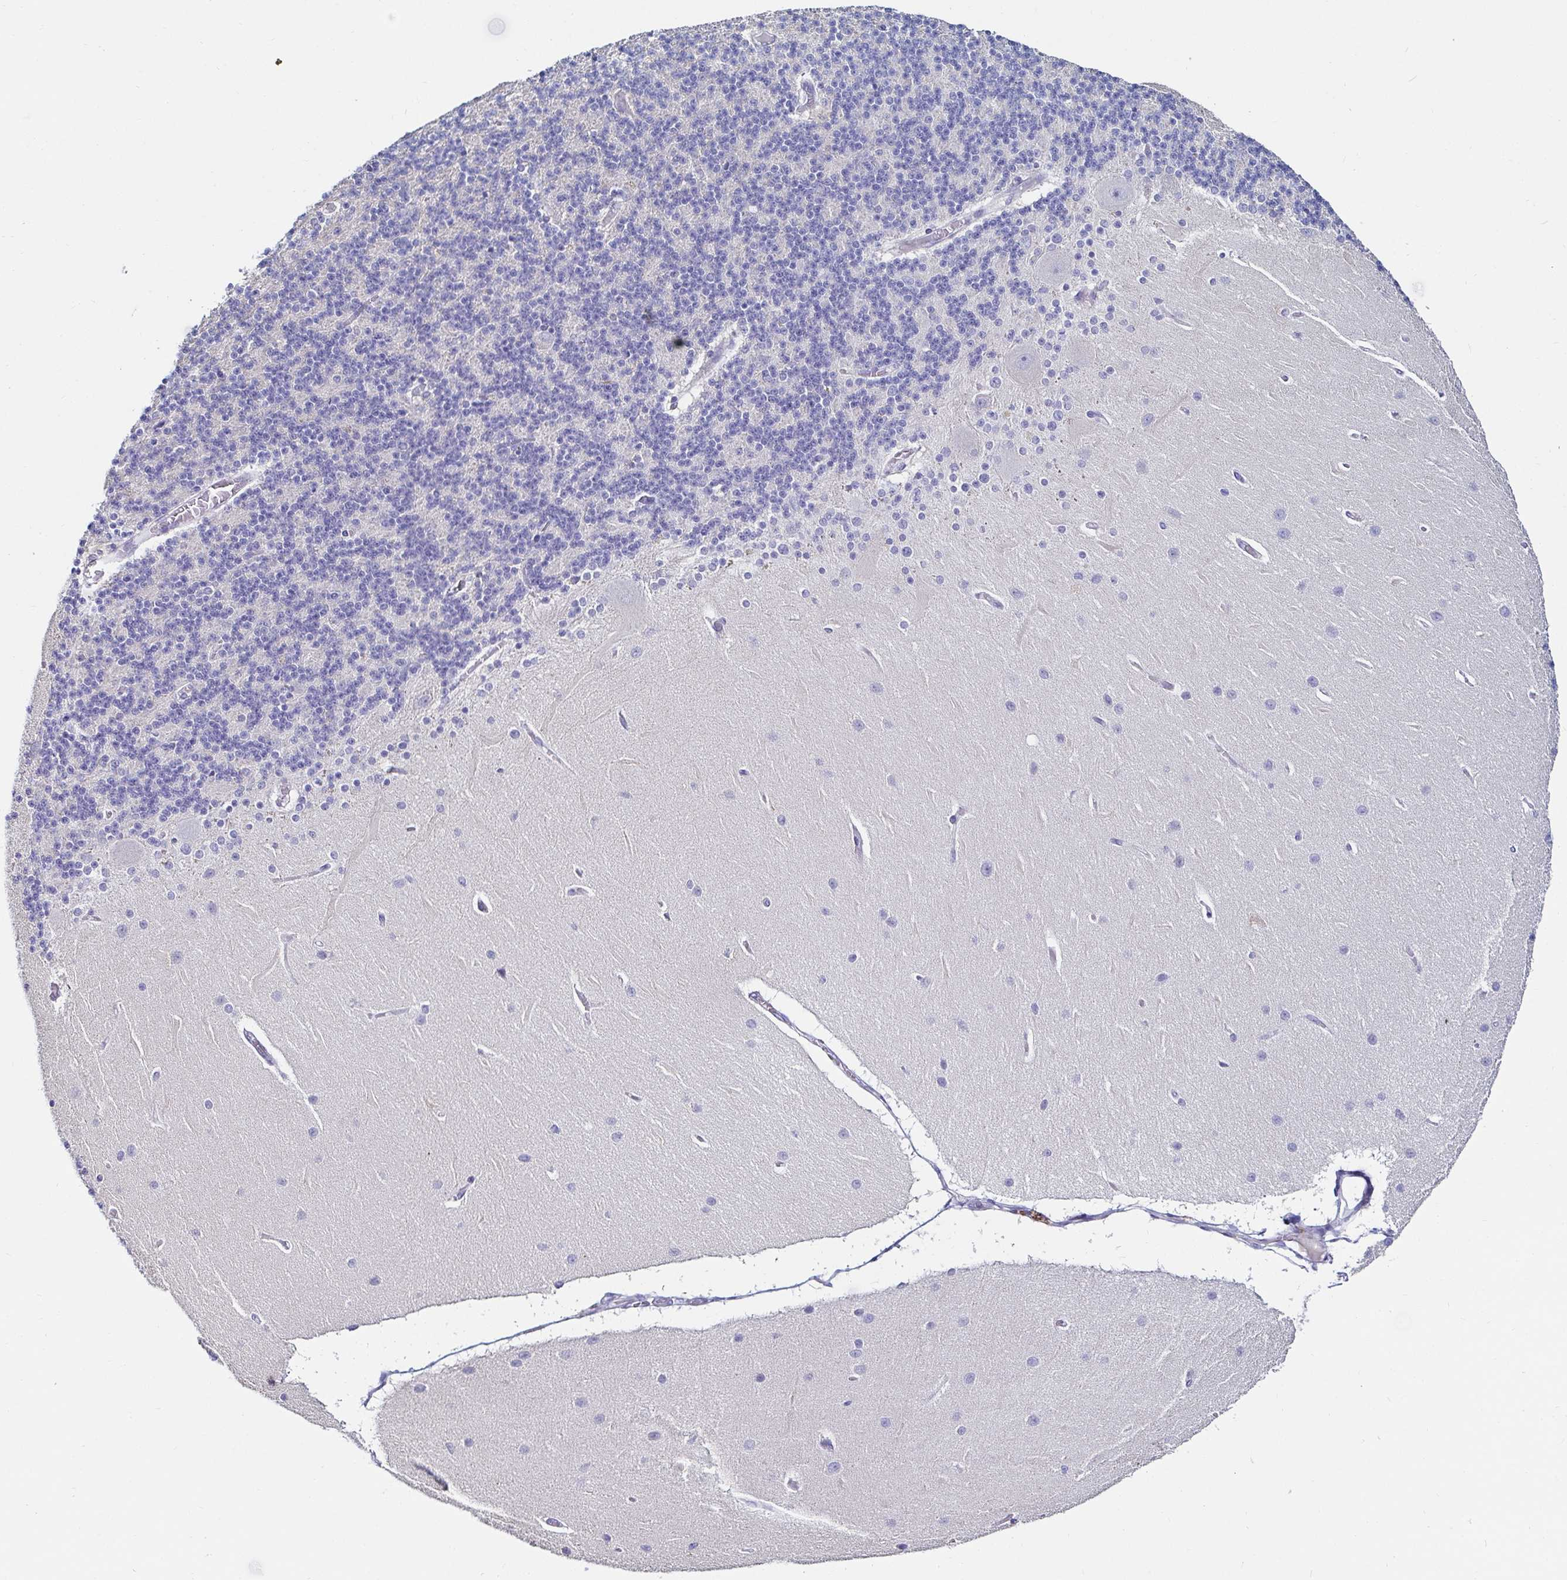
{"staining": {"intensity": "negative", "quantity": "none", "location": "none"}, "tissue": "cerebellum", "cell_type": "Cells in granular layer", "image_type": "normal", "snomed": [{"axis": "morphology", "description": "Normal tissue, NOS"}, {"axis": "topography", "description": "Cerebellum"}], "caption": "High power microscopy micrograph of an immunohistochemistry (IHC) image of unremarkable cerebellum, revealing no significant expression in cells in granular layer.", "gene": "C4orf17", "patient": {"sex": "female", "age": 54}}